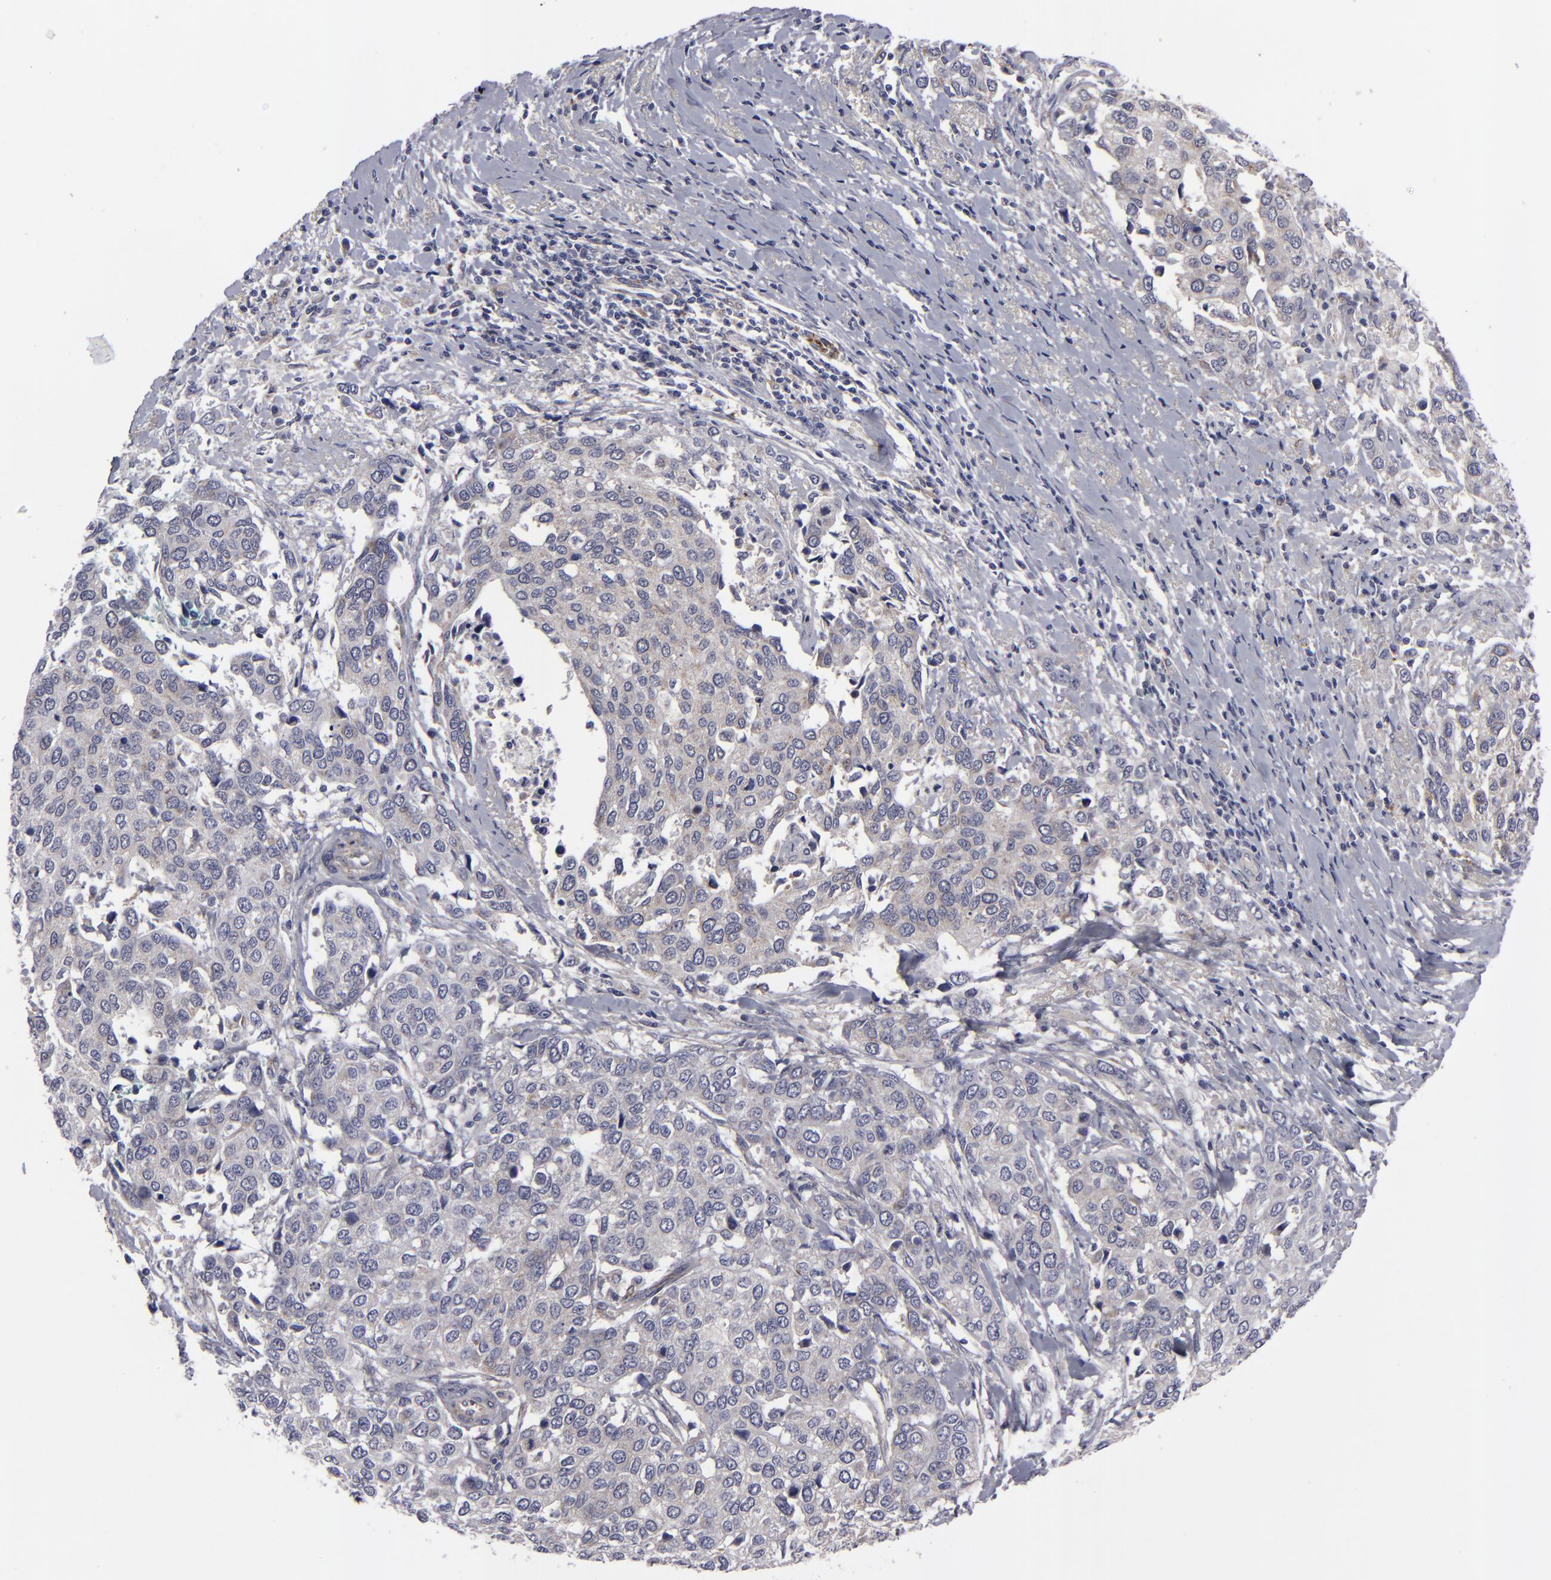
{"staining": {"intensity": "negative", "quantity": "none", "location": "none"}, "tissue": "cervical cancer", "cell_type": "Tumor cells", "image_type": "cancer", "snomed": [{"axis": "morphology", "description": "Squamous cell carcinoma, NOS"}, {"axis": "topography", "description": "Cervix"}], "caption": "This micrograph is of squamous cell carcinoma (cervical) stained with immunohistochemistry (IHC) to label a protein in brown with the nuclei are counter-stained blue. There is no expression in tumor cells.", "gene": "ALCAM", "patient": {"sex": "female", "age": 54}}